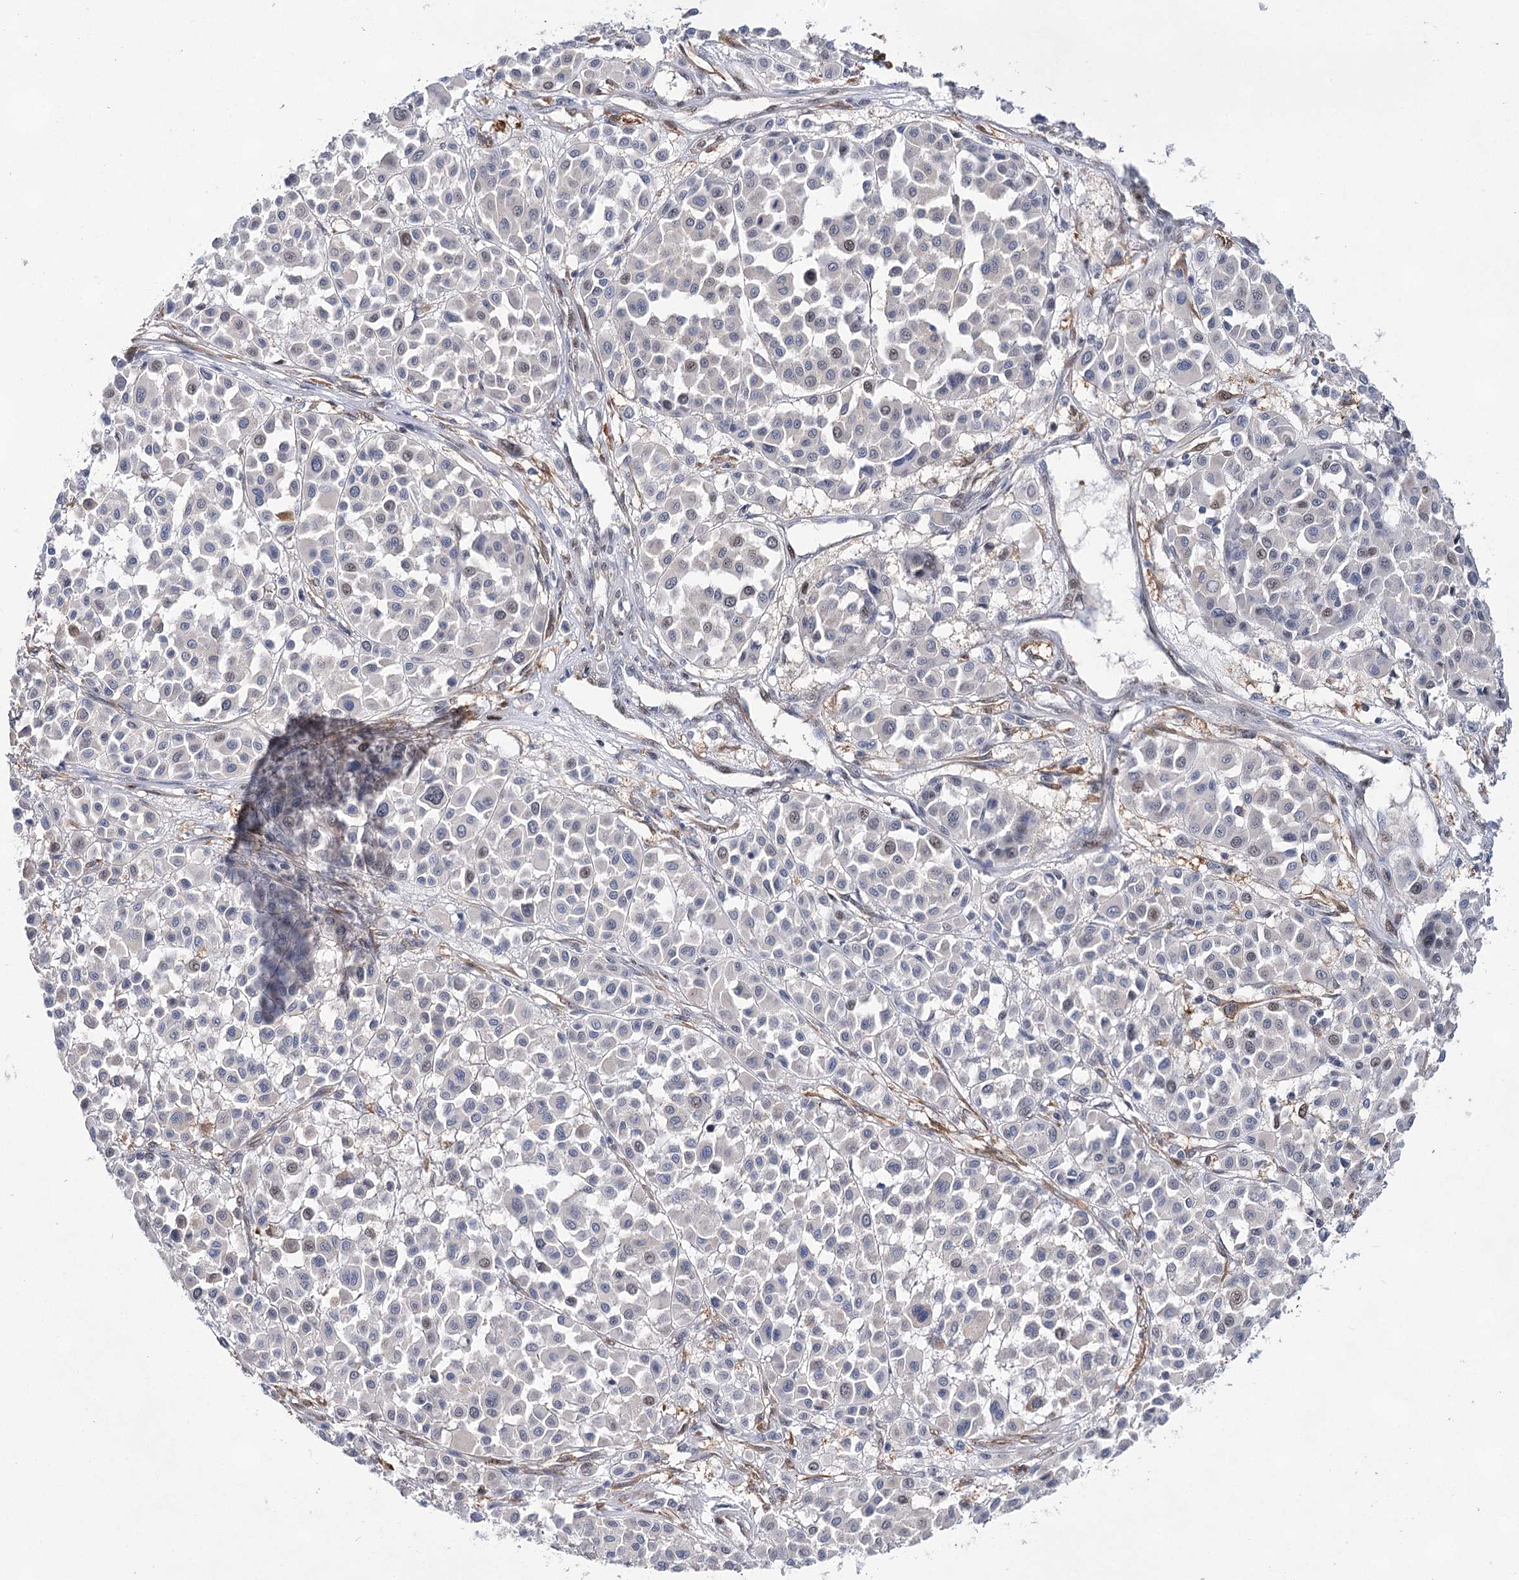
{"staining": {"intensity": "negative", "quantity": "none", "location": "none"}, "tissue": "melanoma", "cell_type": "Tumor cells", "image_type": "cancer", "snomed": [{"axis": "morphology", "description": "Malignant melanoma, Metastatic site"}, {"axis": "topography", "description": "Soft tissue"}], "caption": "This is an IHC histopathology image of human melanoma. There is no staining in tumor cells.", "gene": "UGDH", "patient": {"sex": "male", "age": 41}}